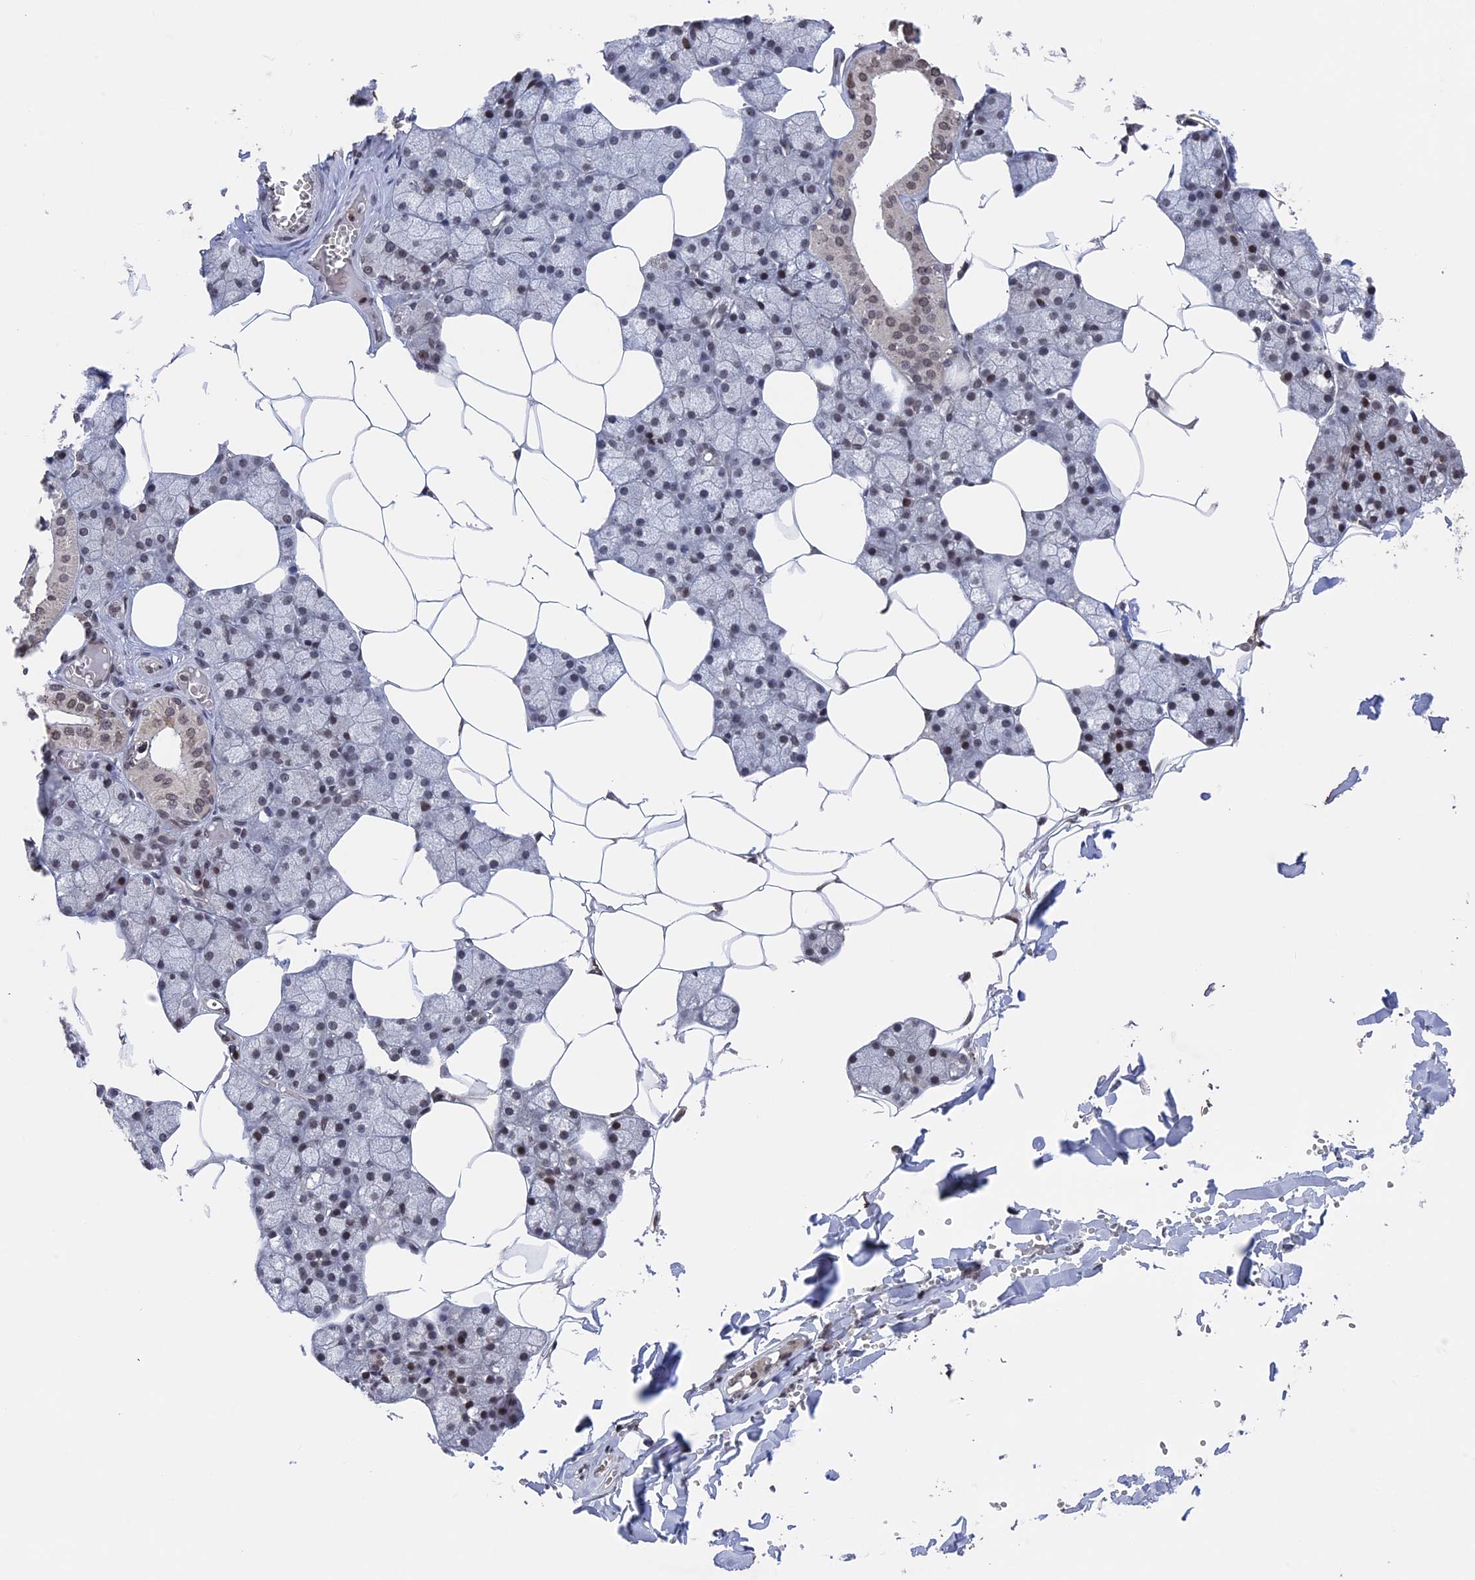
{"staining": {"intensity": "weak", "quantity": "25%-75%", "location": "cytoplasmic/membranous,nuclear"}, "tissue": "salivary gland", "cell_type": "Glandular cells", "image_type": "normal", "snomed": [{"axis": "morphology", "description": "Normal tissue, NOS"}, {"axis": "topography", "description": "Salivary gland"}], "caption": "Protein expression analysis of unremarkable salivary gland displays weak cytoplasmic/membranous,nuclear expression in about 25%-75% of glandular cells.", "gene": "NR2C2AP", "patient": {"sex": "male", "age": 62}}